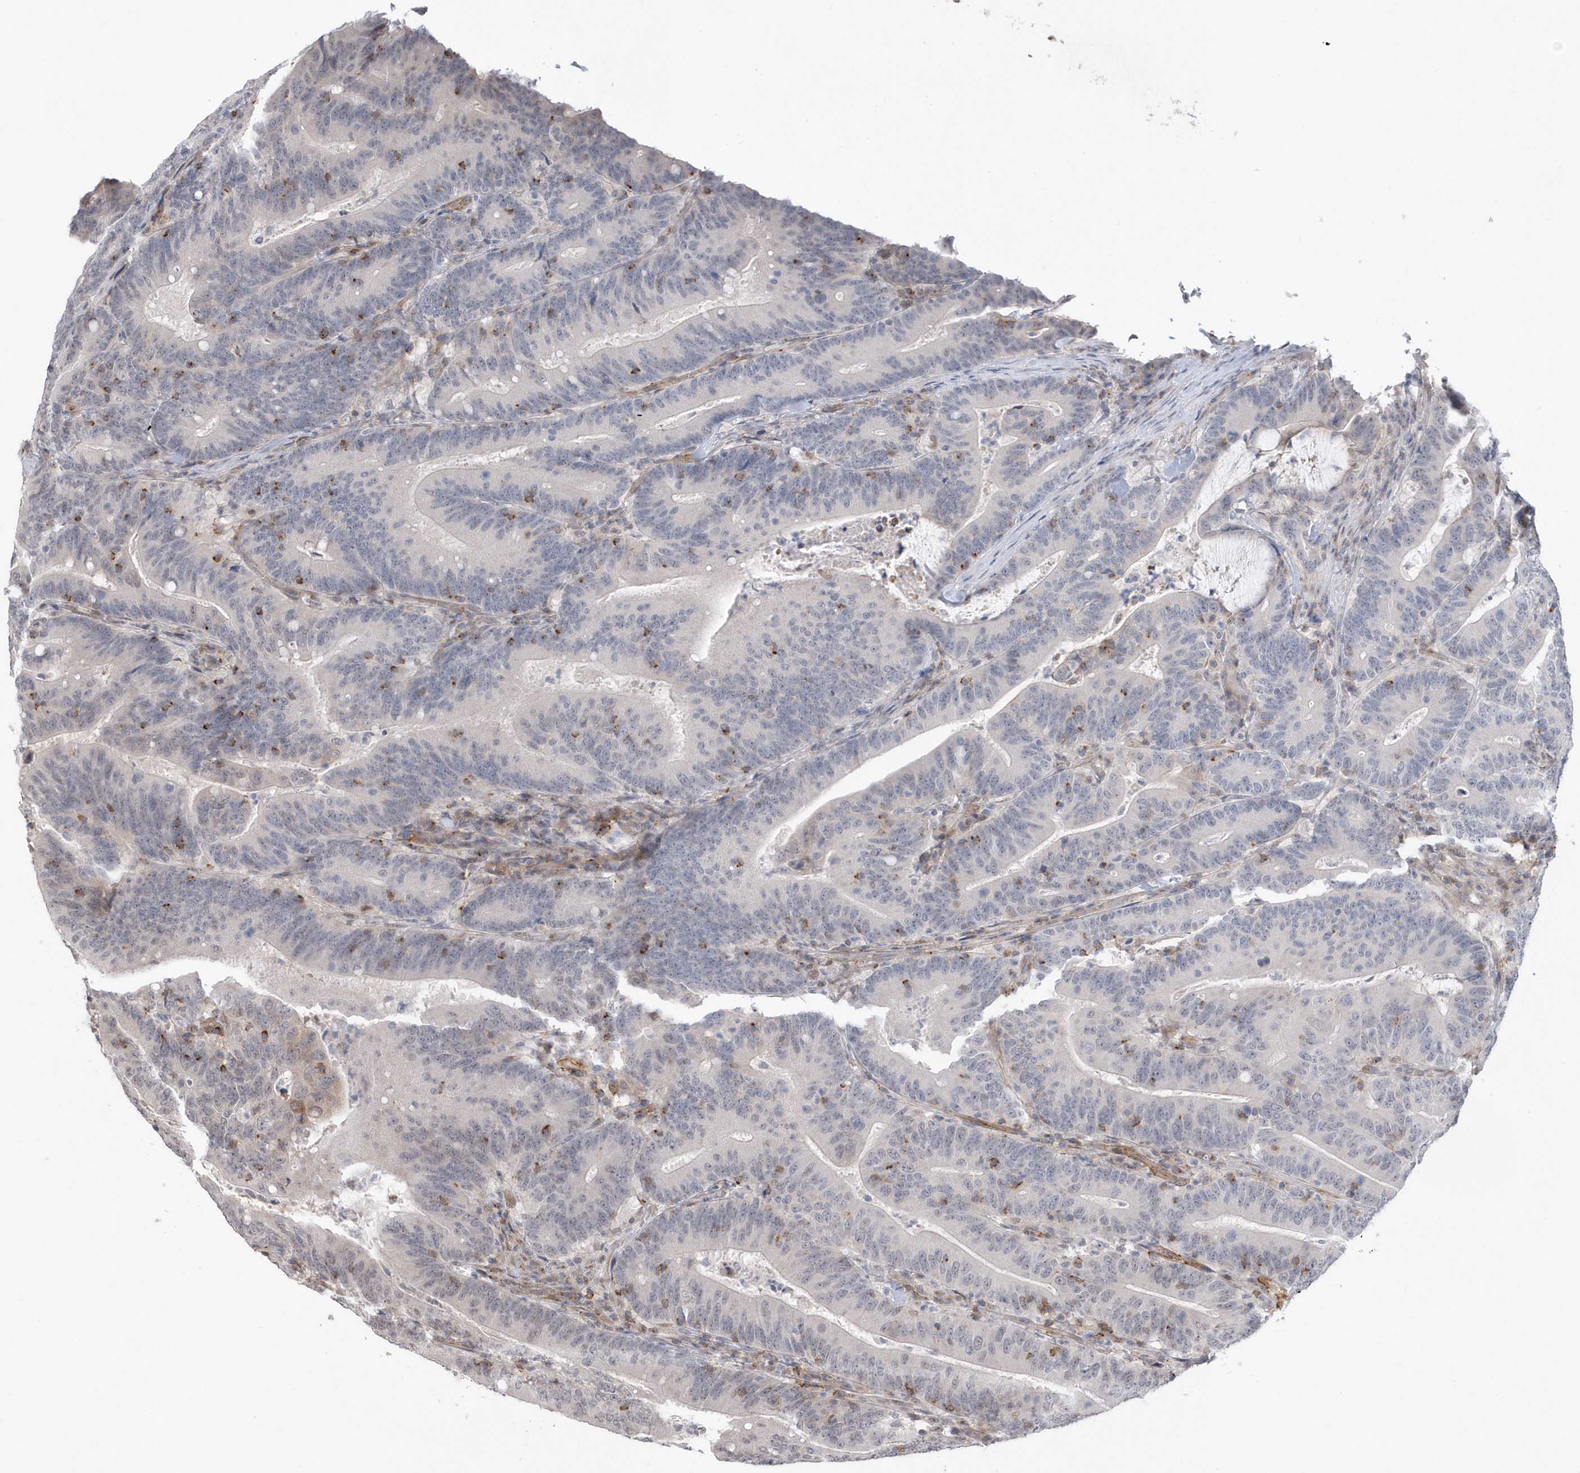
{"staining": {"intensity": "negative", "quantity": "none", "location": "none"}, "tissue": "colorectal cancer", "cell_type": "Tumor cells", "image_type": "cancer", "snomed": [{"axis": "morphology", "description": "Adenocarcinoma, NOS"}, {"axis": "topography", "description": "Colon"}], "caption": "Adenocarcinoma (colorectal) was stained to show a protein in brown. There is no significant positivity in tumor cells.", "gene": "CRIP3", "patient": {"sex": "female", "age": 66}}